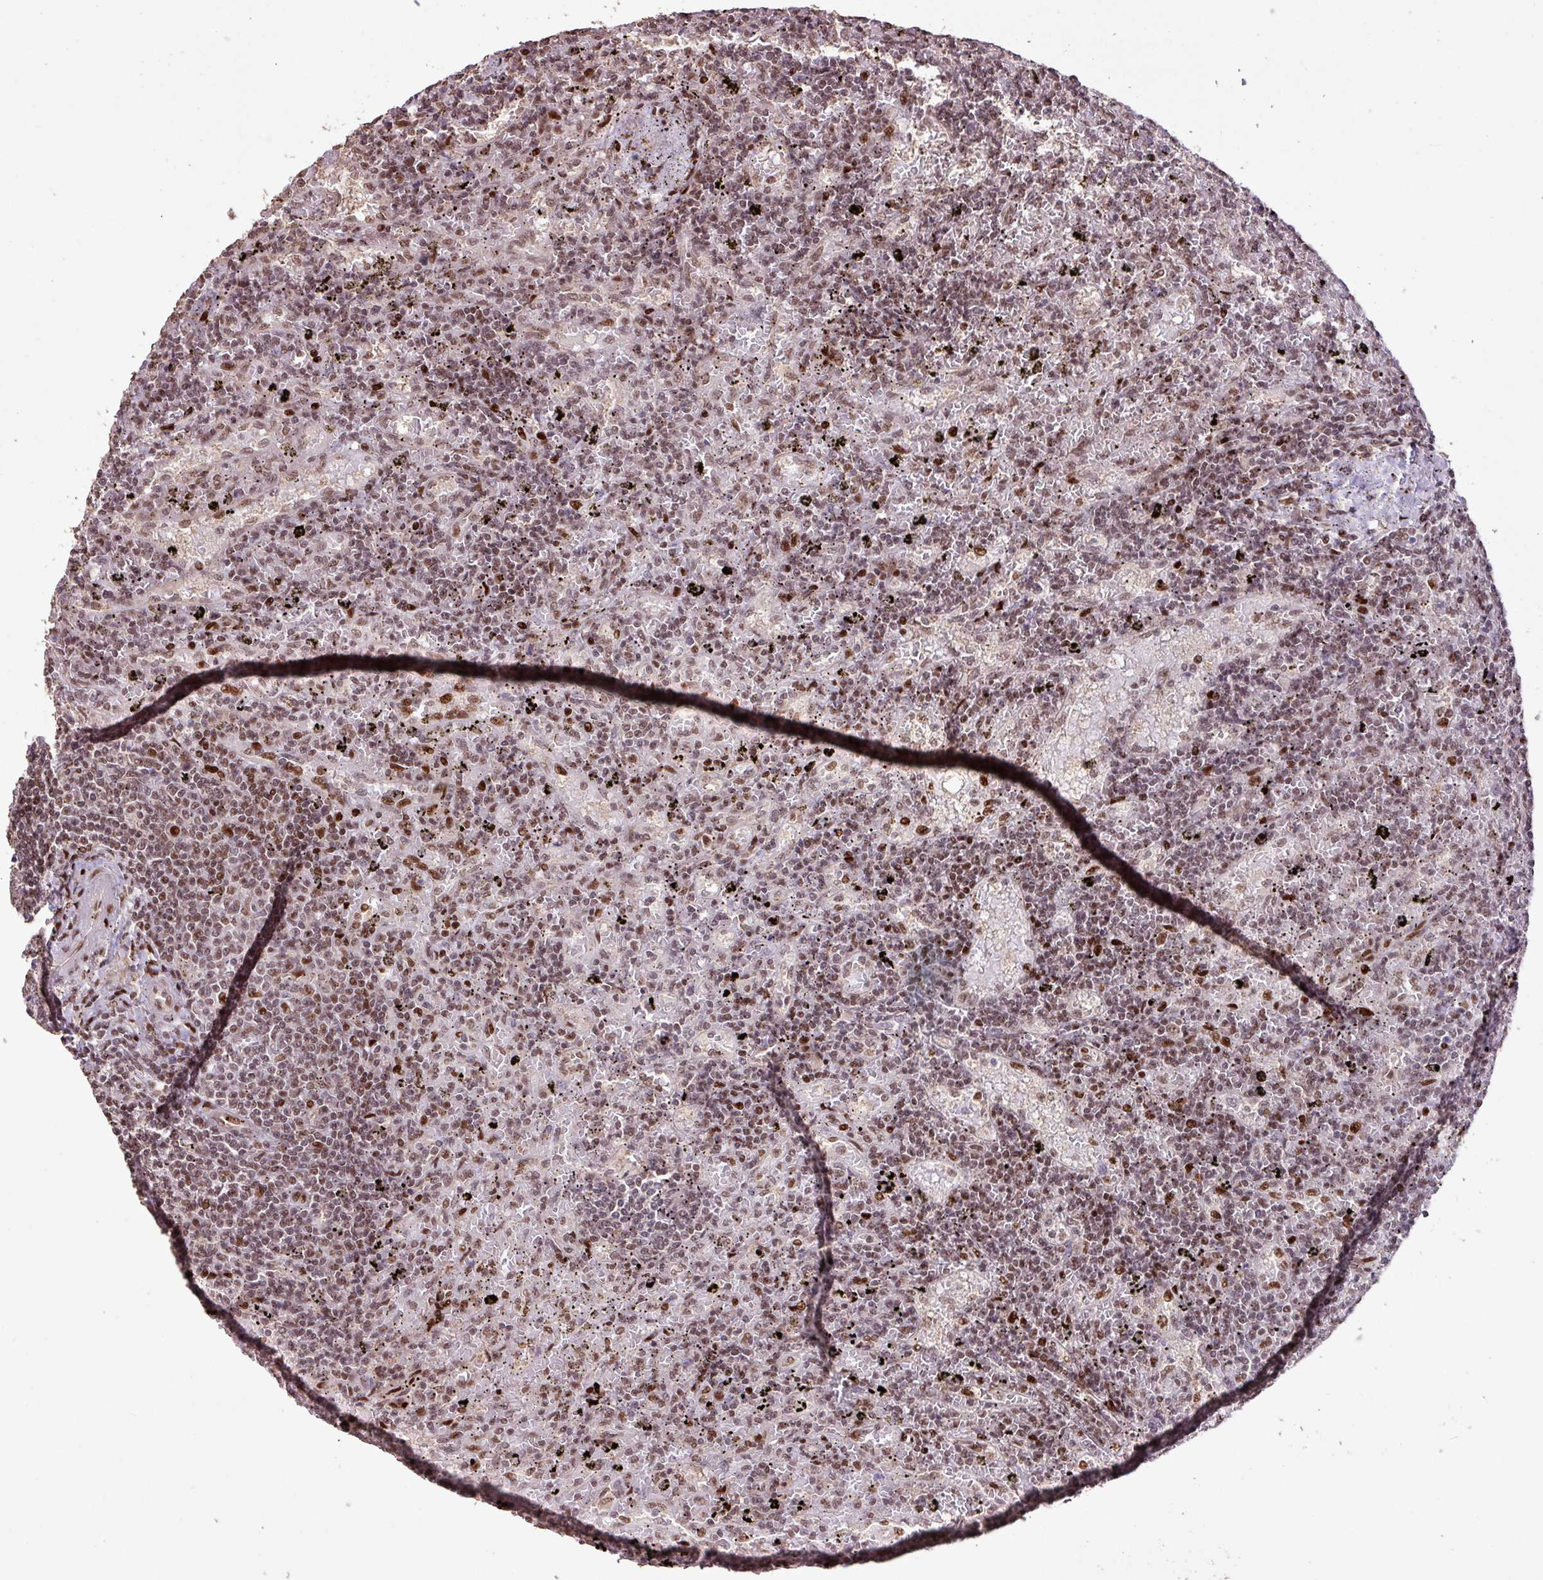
{"staining": {"intensity": "moderate", "quantity": ">75%", "location": "nuclear"}, "tissue": "lymphoma", "cell_type": "Tumor cells", "image_type": "cancer", "snomed": [{"axis": "morphology", "description": "Malignant lymphoma, non-Hodgkin's type, Low grade"}, {"axis": "topography", "description": "Spleen"}], "caption": "A brown stain highlights moderate nuclear positivity of a protein in malignant lymphoma, non-Hodgkin's type (low-grade) tumor cells.", "gene": "ZNF709", "patient": {"sex": "male", "age": 76}}